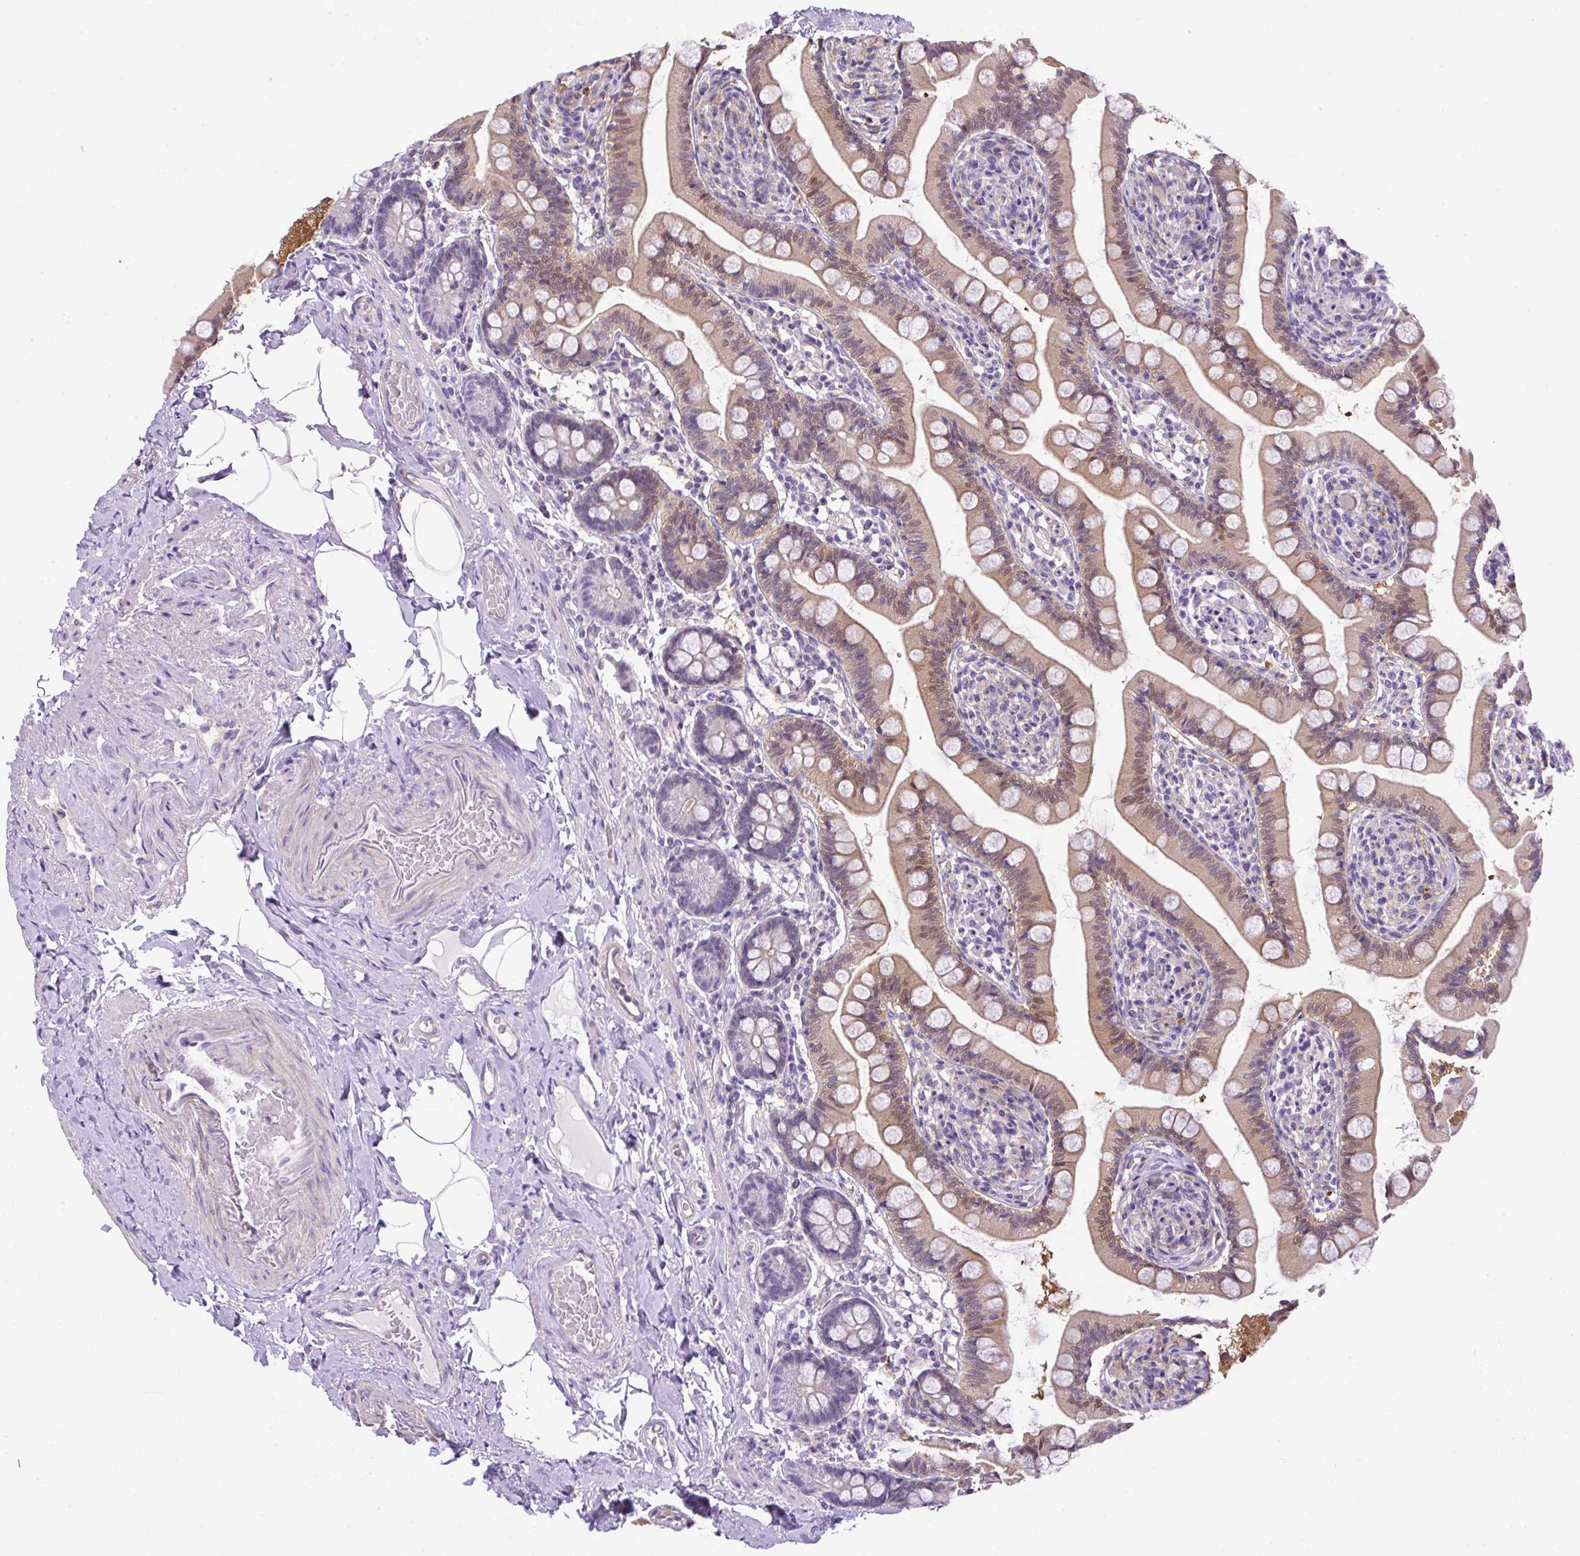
{"staining": {"intensity": "moderate", "quantity": "25%-75%", "location": "cytoplasmic/membranous,nuclear"}, "tissue": "small intestine", "cell_type": "Glandular cells", "image_type": "normal", "snomed": [{"axis": "morphology", "description": "Normal tissue, NOS"}, {"axis": "topography", "description": "Small intestine"}], "caption": "Protein staining of benign small intestine reveals moderate cytoplasmic/membranous,nuclear positivity in about 25%-75% of glandular cells.", "gene": "NPTN", "patient": {"sex": "female", "age": 64}}